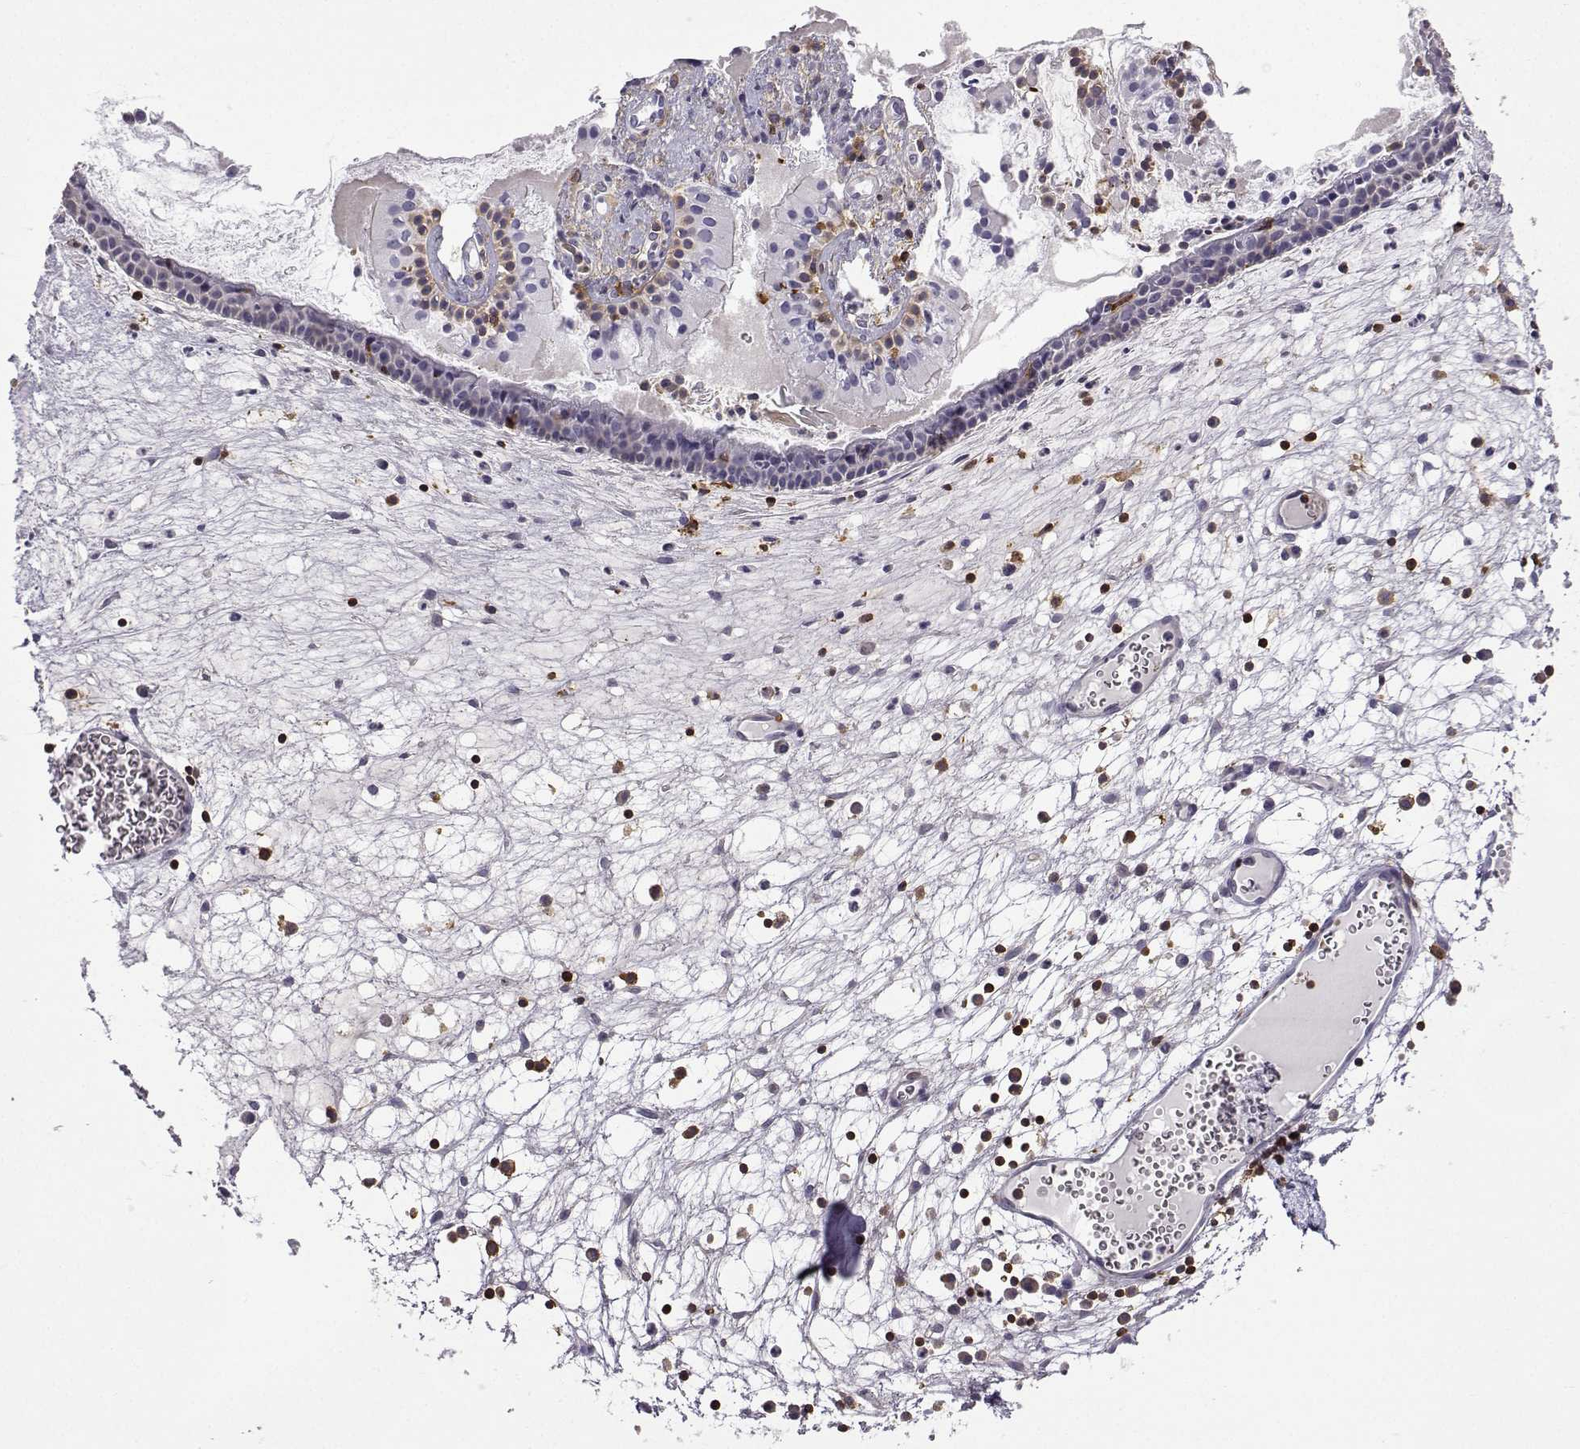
{"staining": {"intensity": "negative", "quantity": "none", "location": "none"}, "tissue": "nasopharynx", "cell_type": "Respiratory epithelial cells", "image_type": "normal", "snomed": [{"axis": "morphology", "description": "Normal tissue, NOS"}, {"axis": "topography", "description": "Nasopharynx"}], "caption": "DAB immunohistochemical staining of unremarkable human nasopharynx displays no significant expression in respiratory epithelial cells.", "gene": "DOCK10", "patient": {"sex": "male", "age": 31}}